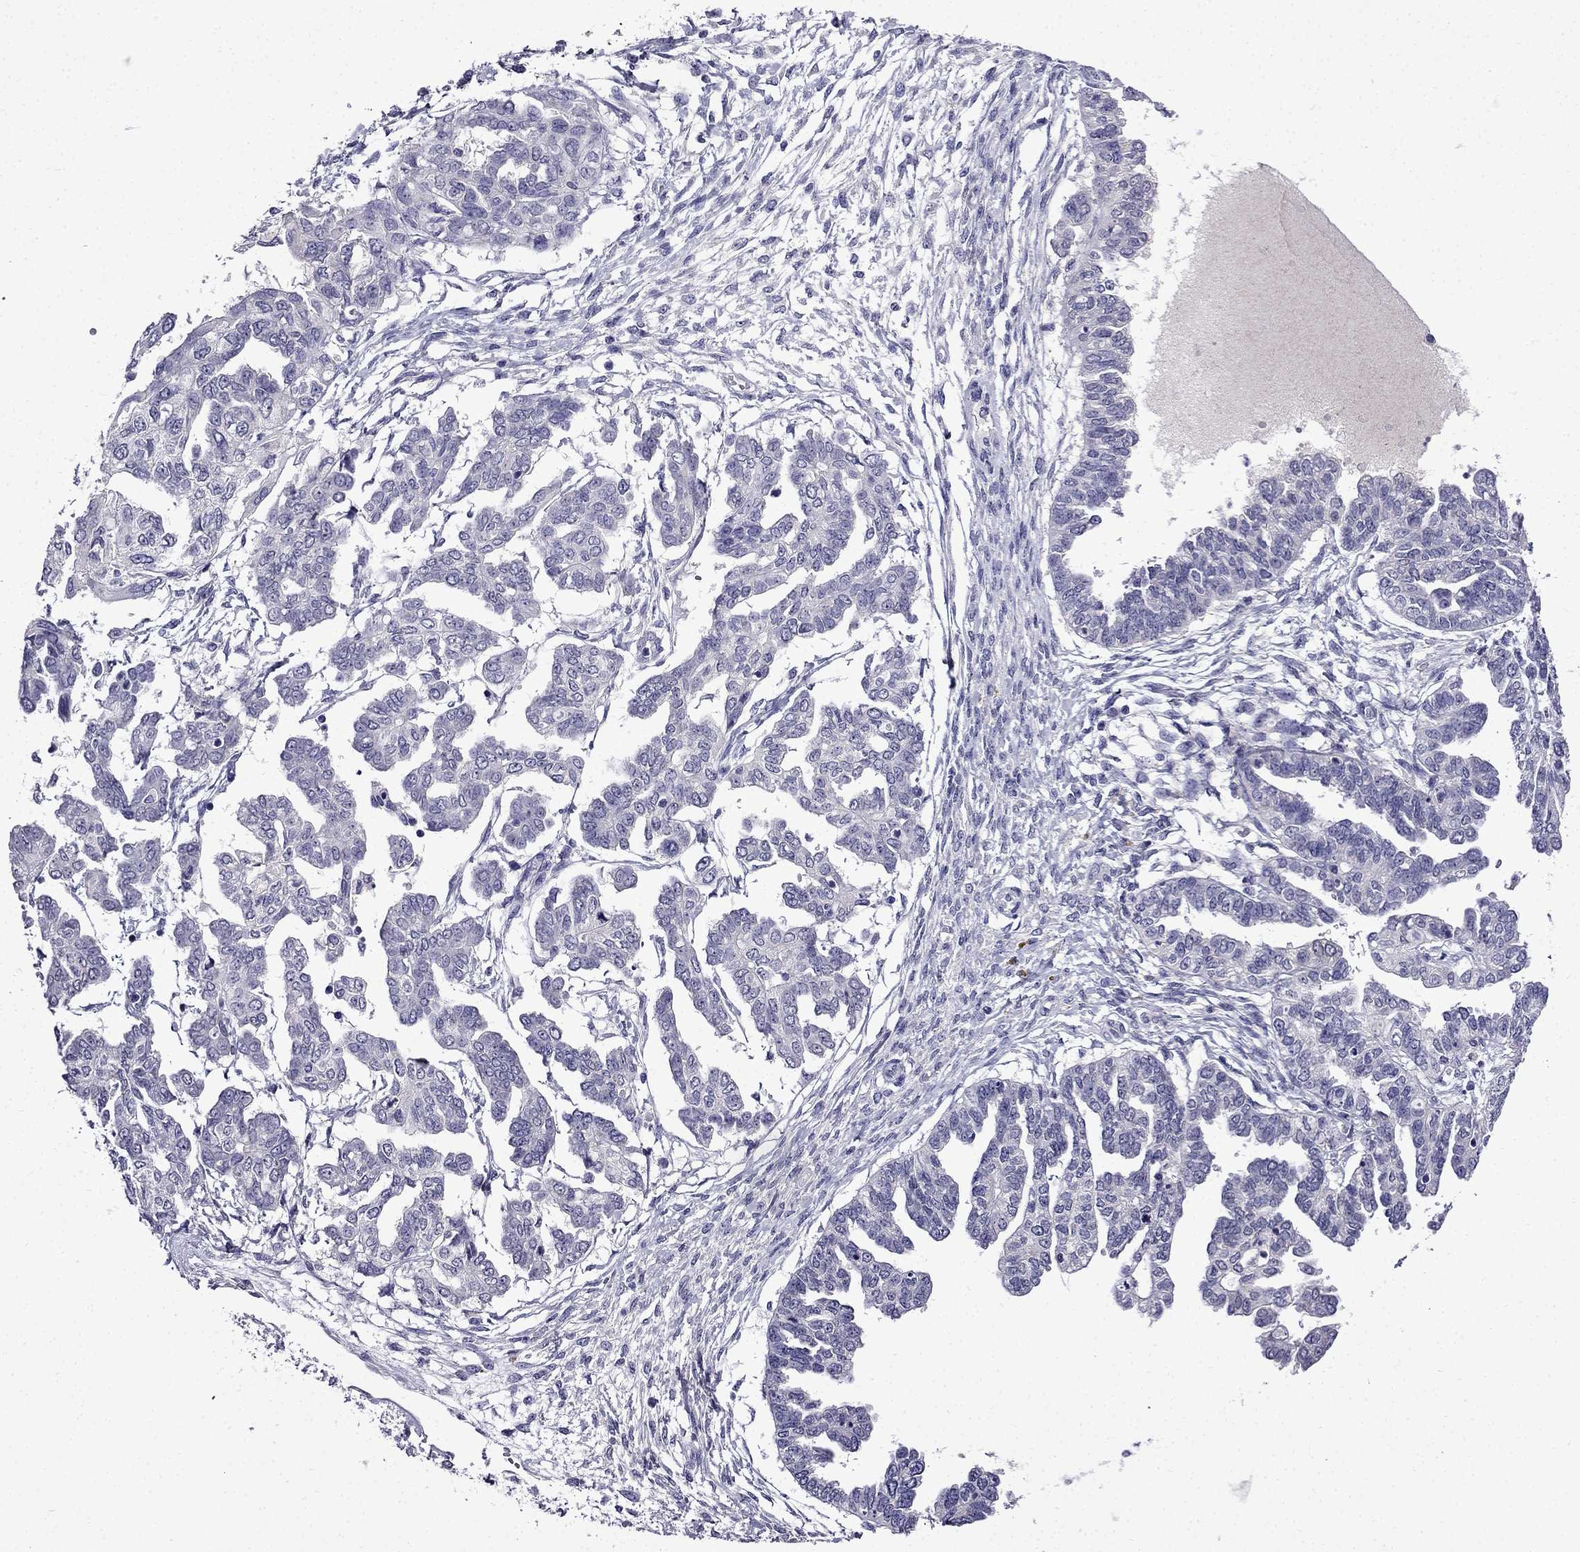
{"staining": {"intensity": "negative", "quantity": "none", "location": "none"}, "tissue": "ovarian cancer", "cell_type": "Tumor cells", "image_type": "cancer", "snomed": [{"axis": "morphology", "description": "Cystadenocarcinoma, serous, NOS"}, {"axis": "topography", "description": "Ovary"}], "caption": "DAB (3,3'-diaminobenzidine) immunohistochemical staining of human ovarian cancer shows no significant expression in tumor cells. (Stains: DAB immunohistochemistry (IHC) with hematoxylin counter stain, Microscopy: brightfield microscopy at high magnification).", "gene": "DNAH17", "patient": {"sex": "female", "age": 53}}